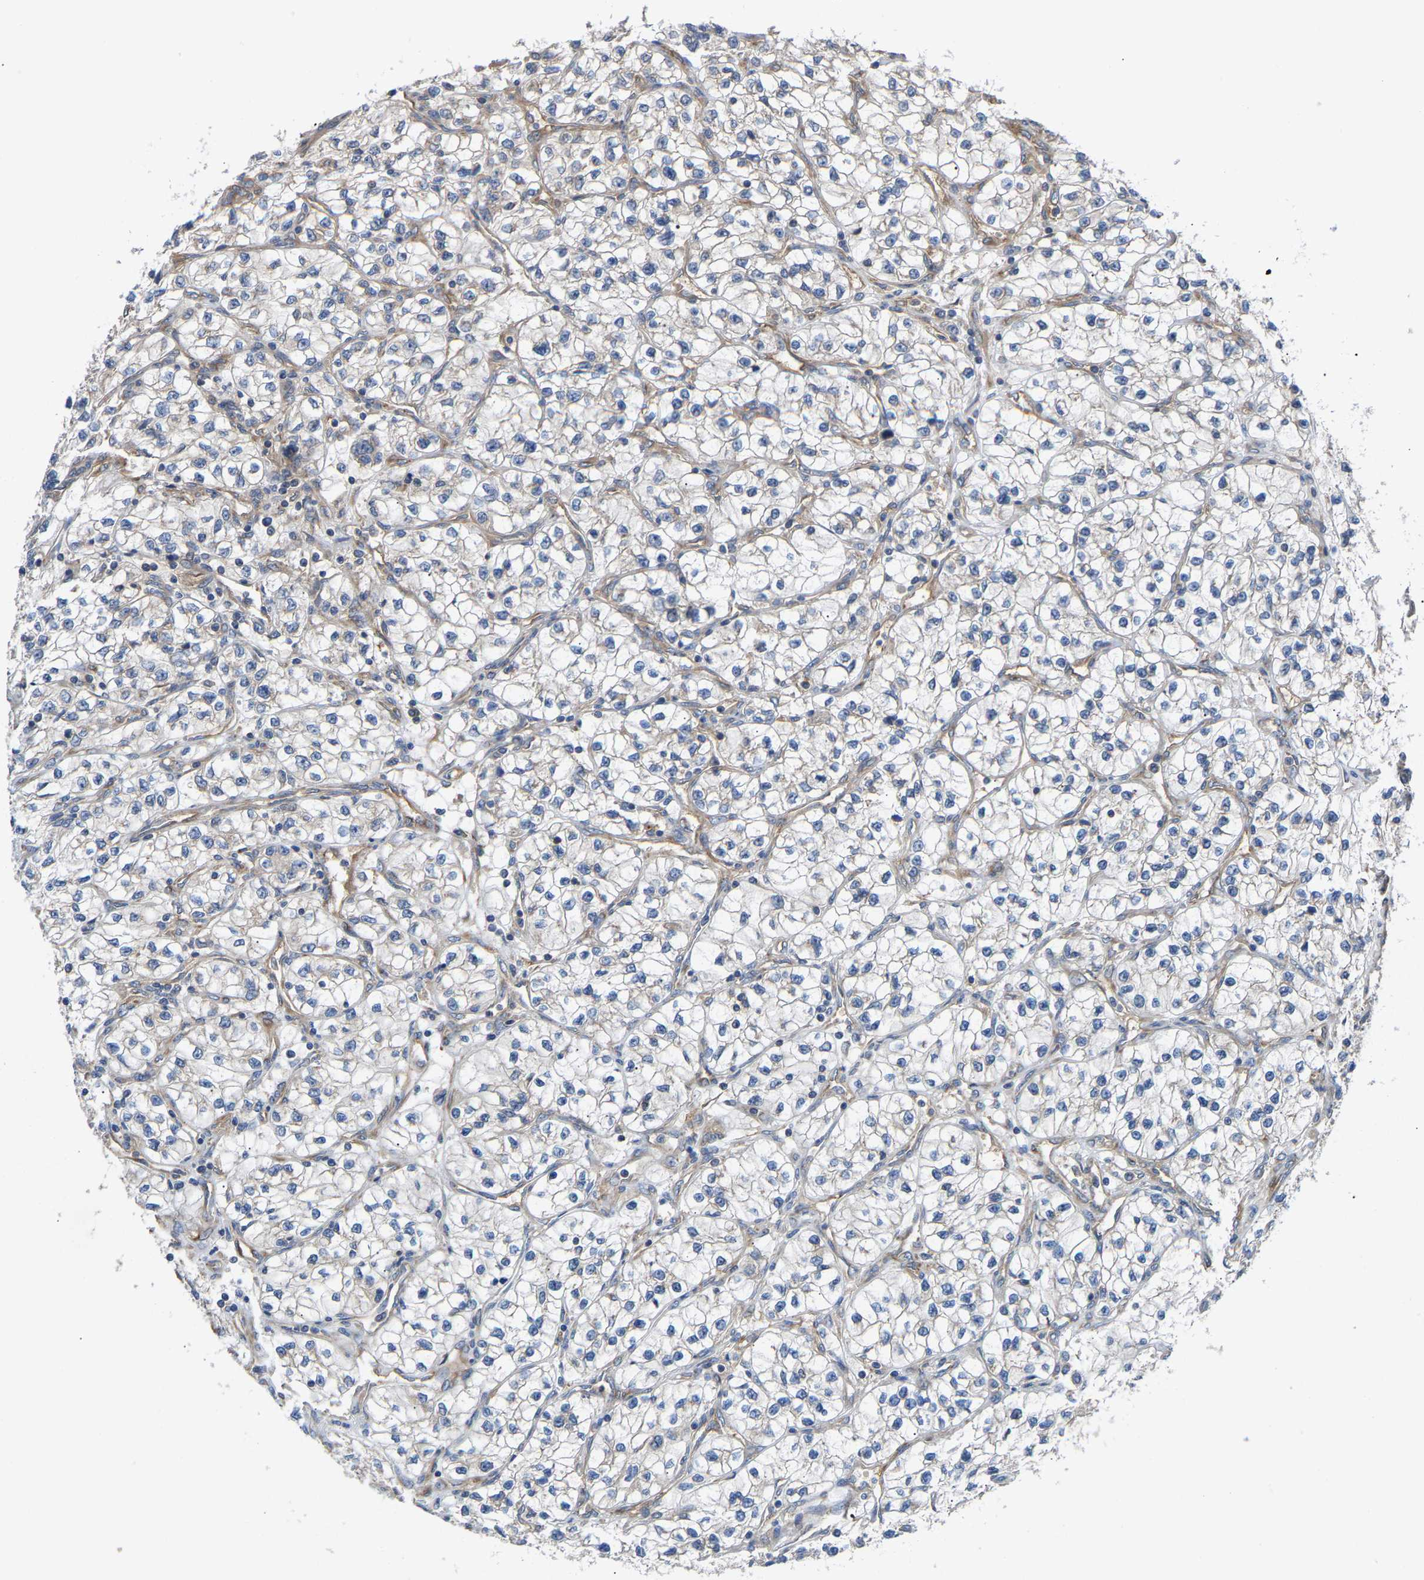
{"staining": {"intensity": "weak", "quantity": "<25%", "location": "cytoplasmic/membranous"}, "tissue": "renal cancer", "cell_type": "Tumor cells", "image_type": "cancer", "snomed": [{"axis": "morphology", "description": "Adenocarcinoma, NOS"}, {"axis": "topography", "description": "Kidney"}], "caption": "Renal cancer was stained to show a protein in brown. There is no significant positivity in tumor cells.", "gene": "LAPTM4B", "patient": {"sex": "female", "age": 57}}